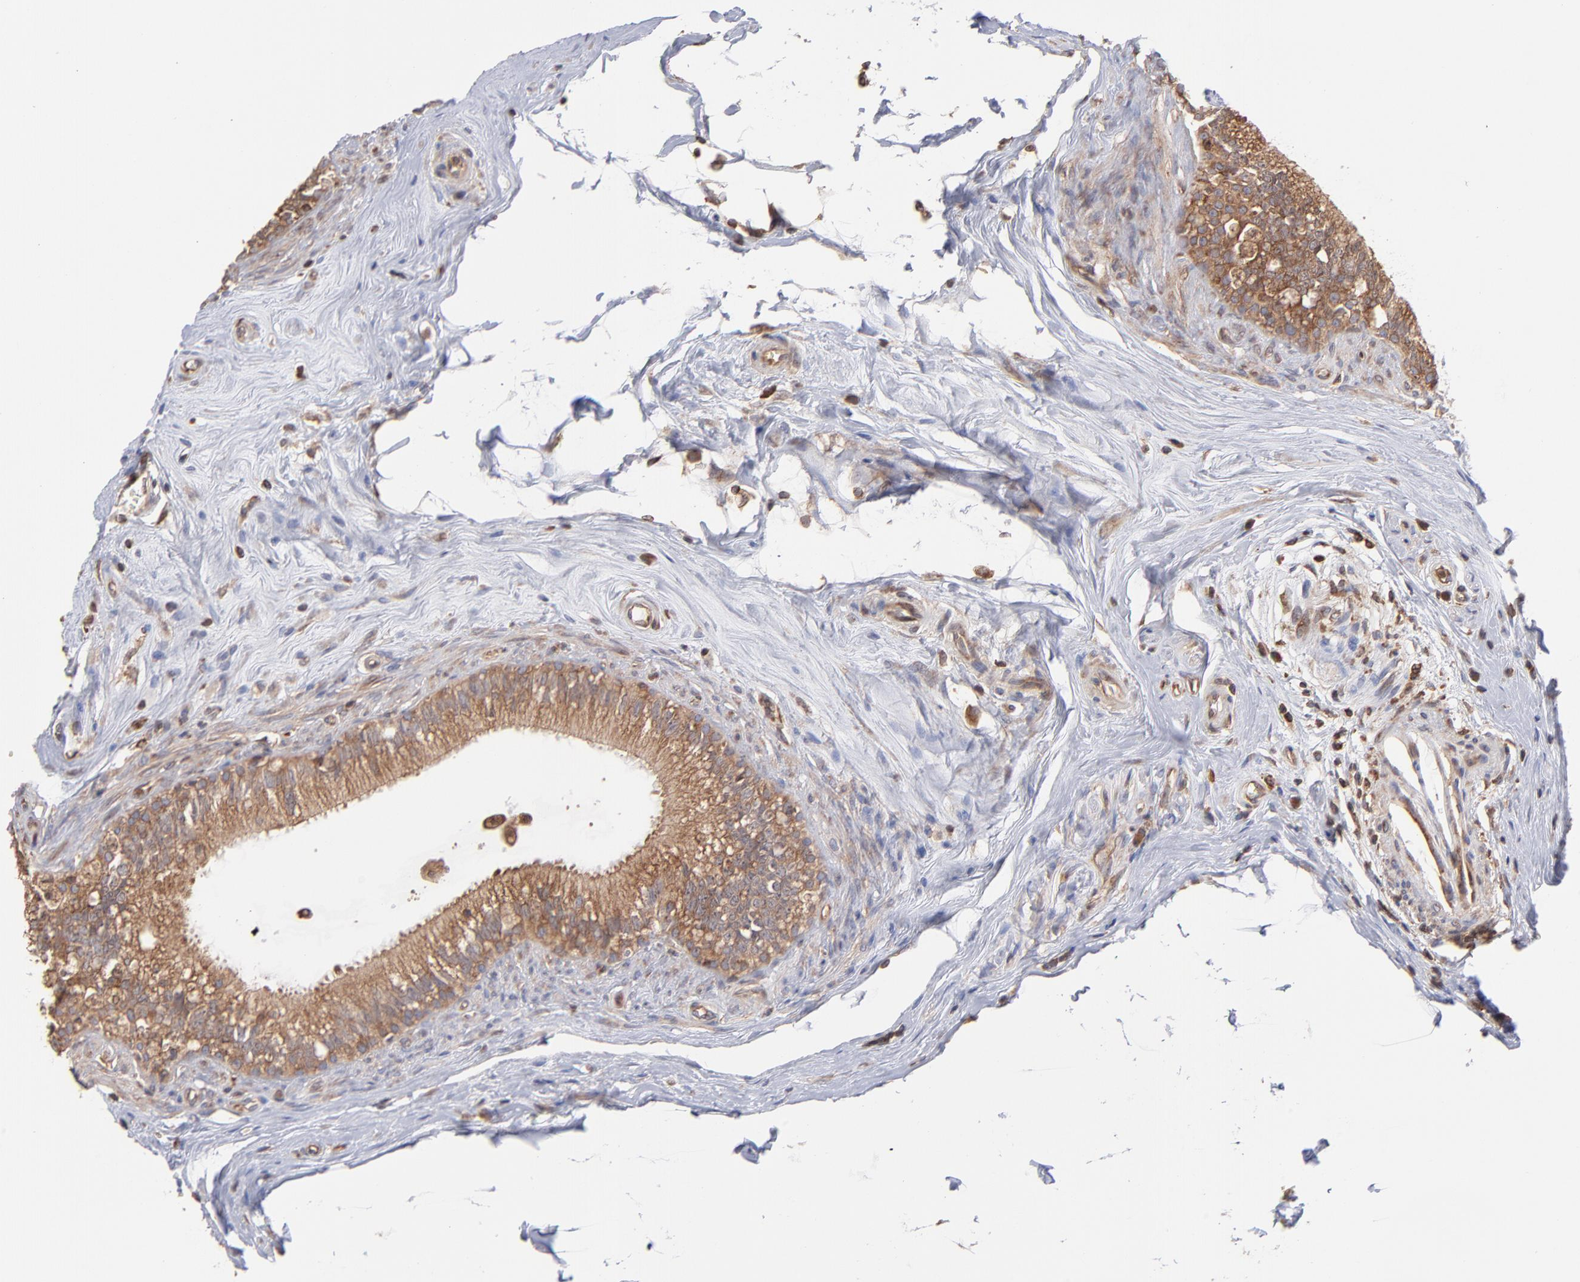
{"staining": {"intensity": "moderate", "quantity": ">75%", "location": "cytoplasmic/membranous"}, "tissue": "epididymis", "cell_type": "Glandular cells", "image_type": "normal", "snomed": [{"axis": "morphology", "description": "Normal tissue, NOS"}, {"axis": "morphology", "description": "Inflammation, NOS"}, {"axis": "topography", "description": "Epididymis"}], "caption": "Glandular cells reveal medium levels of moderate cytoplasmic/membranous expression in about >75% of cells in benign epididymis. (DAB (3,3'-diaminobenzidine) = brown stain, brightfield microscopy at high magnification).", "gene": "MAPRE1", "patient": {"sex": "male", "age": 84}}